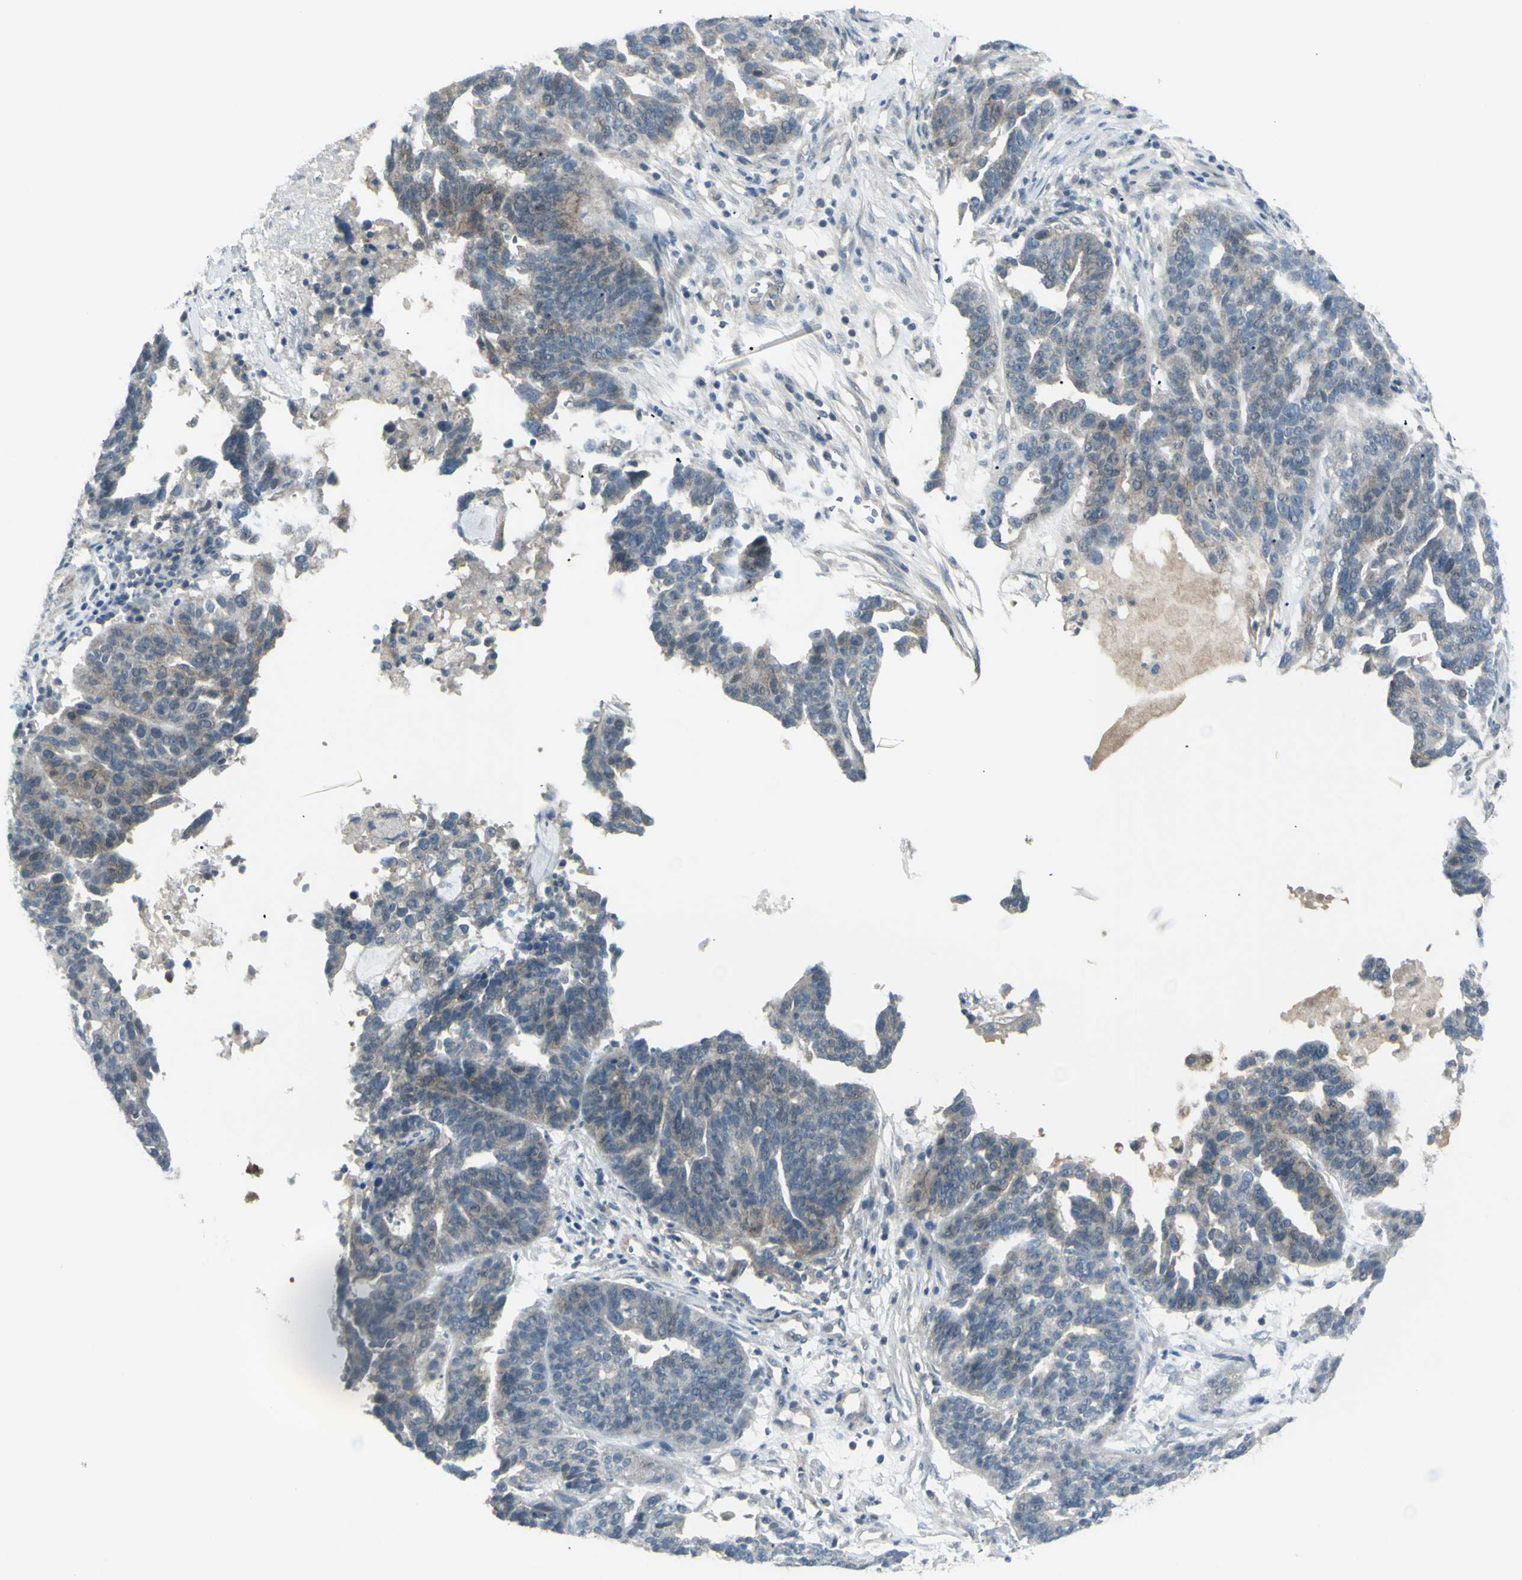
{"staining": {"intensity": "weak", "quantity": ">75%", "location": "cytoplasmic/membranous"}, "tissue": "ovarian cancer", "cell_type": "Tumor cells", "image_type": "cancer", "snomed": [{"axis": "morphology", "description": "Cystadenocarcinoma, serous, NOS"}, {"axis": "topography", "description": "Ovary"}], "caption": "Ovarian serous cystadenocarcinoma tissue reveals weak cytoplasmic/membranous expression in about >75% of tumor cells", "gene": "SH3GL2", "patient": {"sex": "female", "age": 59}}